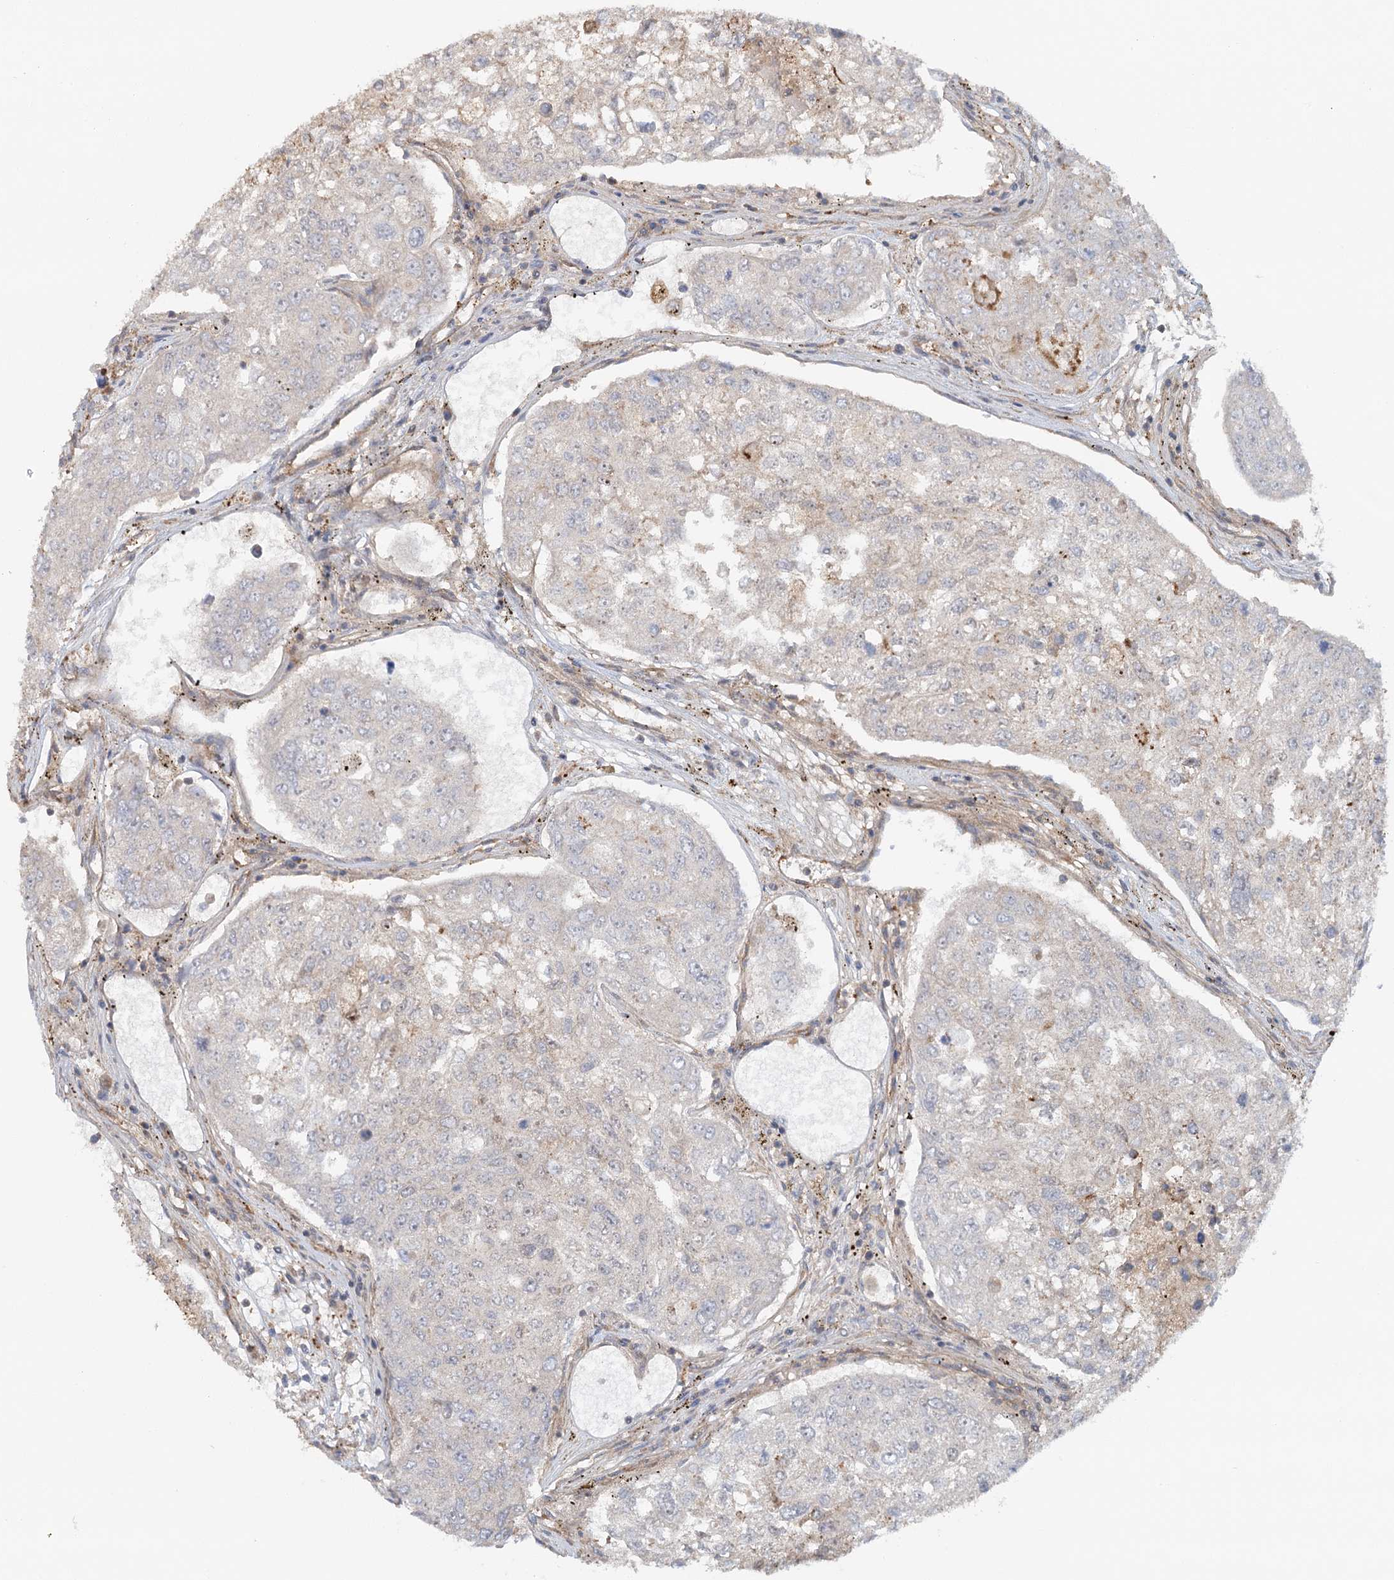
{"staining": {"intensity": "negative", "quantity": "none", "location": "none"}, "tissue": "urothelial cancer", "cell_type": "Tumor cells", "image_type": "cancer", "snomed": [{"axis": "morphology", "description": "Urothelial carcinoma, High grade"}, {"axis": "topography", "description": "Lymph node"}, {"axis": "topography", "description": "Urinary bladder"}], "caption": "There is no significant staining in tumor cells of urothelial carcinoma (high-grade).", "gene": "GBE1", "patient": {"sex": "male", "age": 51}}